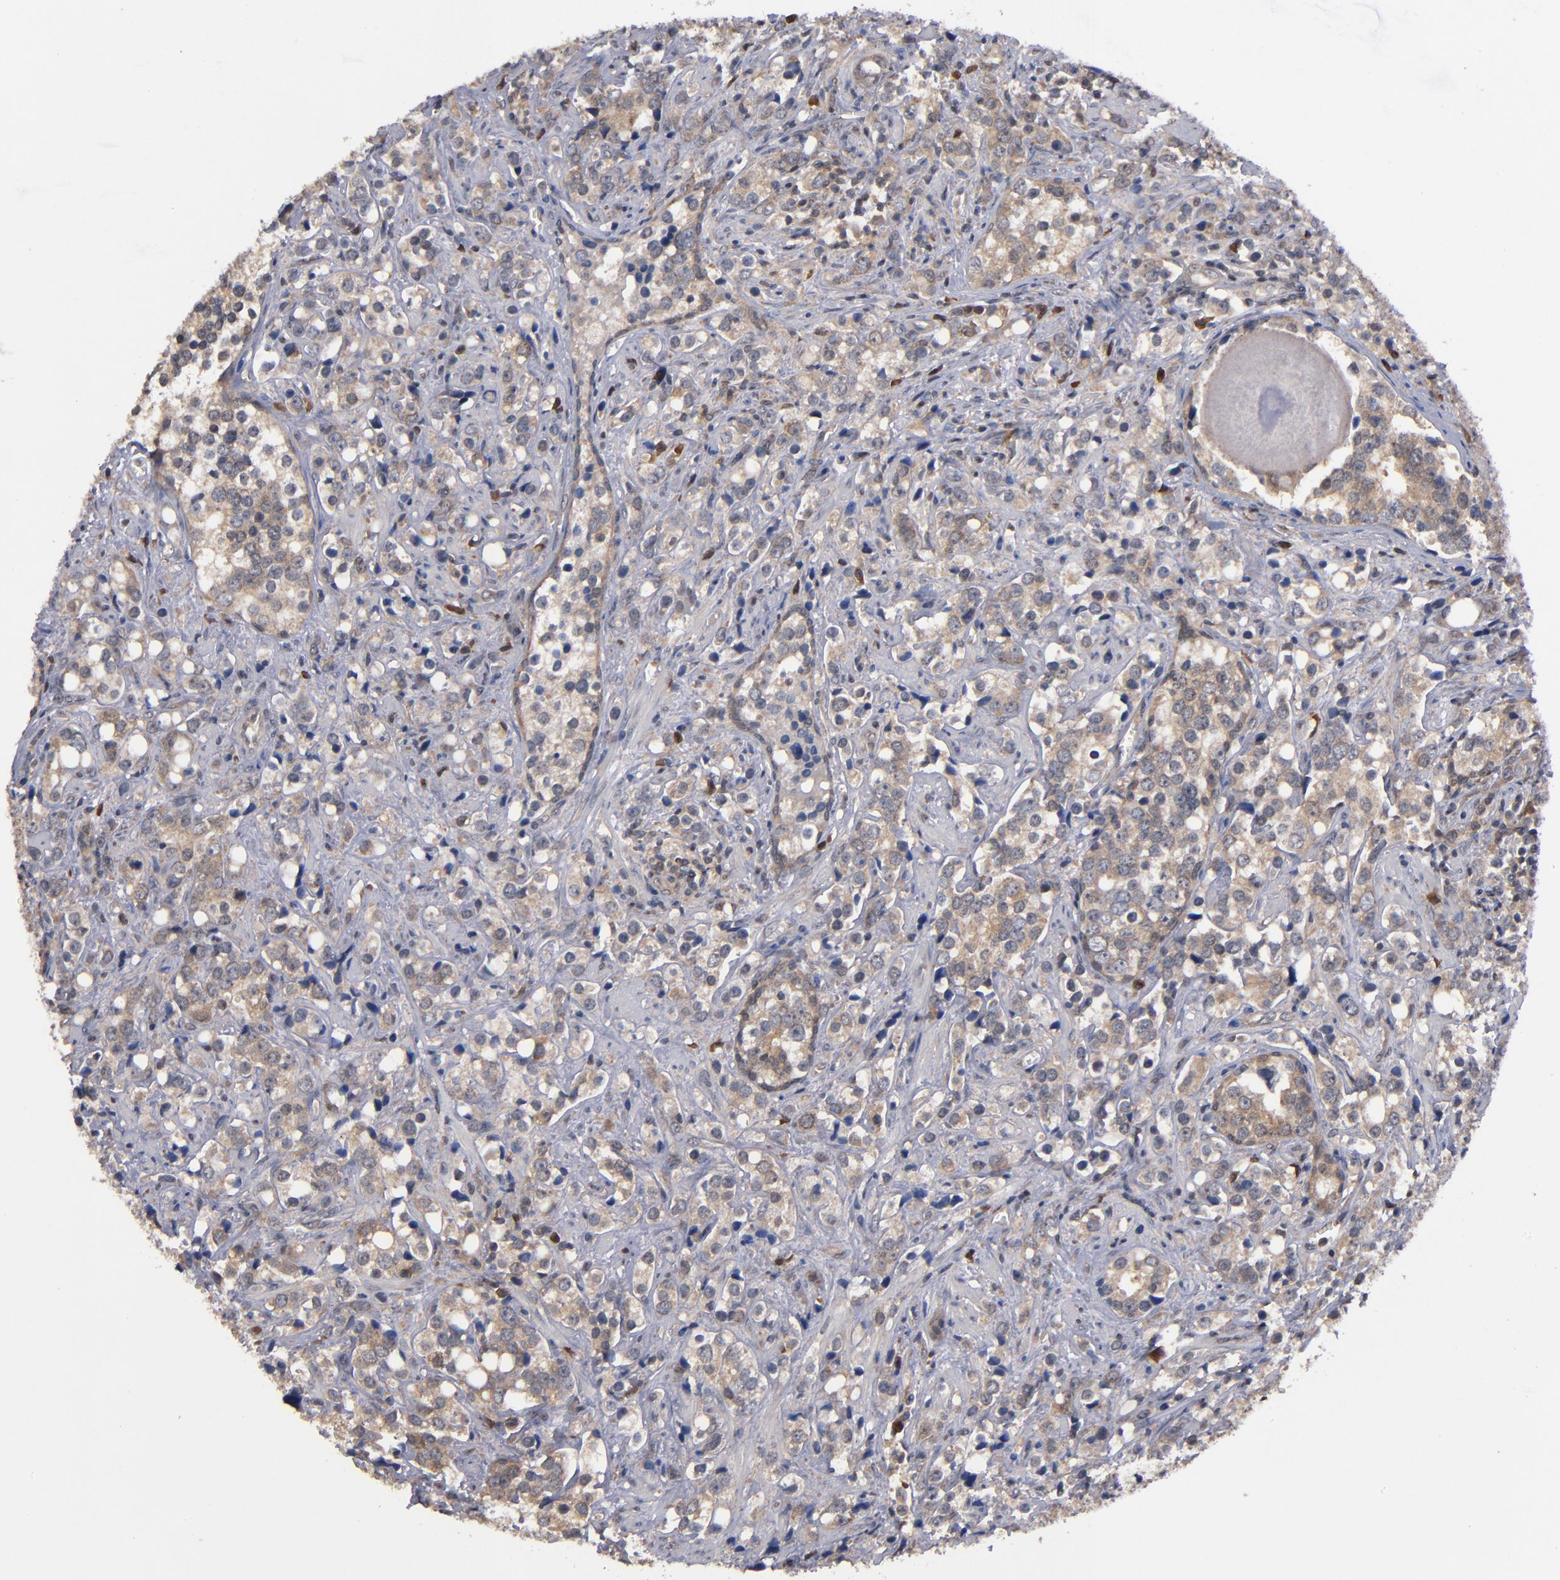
{"staining": {"intensity": "moderate", "quantity": ">75%", "location": "cytoplasmic/membranous"}, "tissue": "prostate cancer", "cell_type": "Tumor cells", "image_type": "cancer", "snomed": [{"axis": "morphology", "description": "Adenocarcinoma, High grade"}, {"axis": "topography", "description": "Prostate"}], "caption": "A photomicrograph showing moderate cytoplasmic/membranous positivity in approximately >75% of tumor cells in prostate cancer (adenocarcinoma (high-grade)), as visualized by brown immunohistochemical staining.", "gene": "ALG13", "patient": {"sex": "male", "age": 71}}